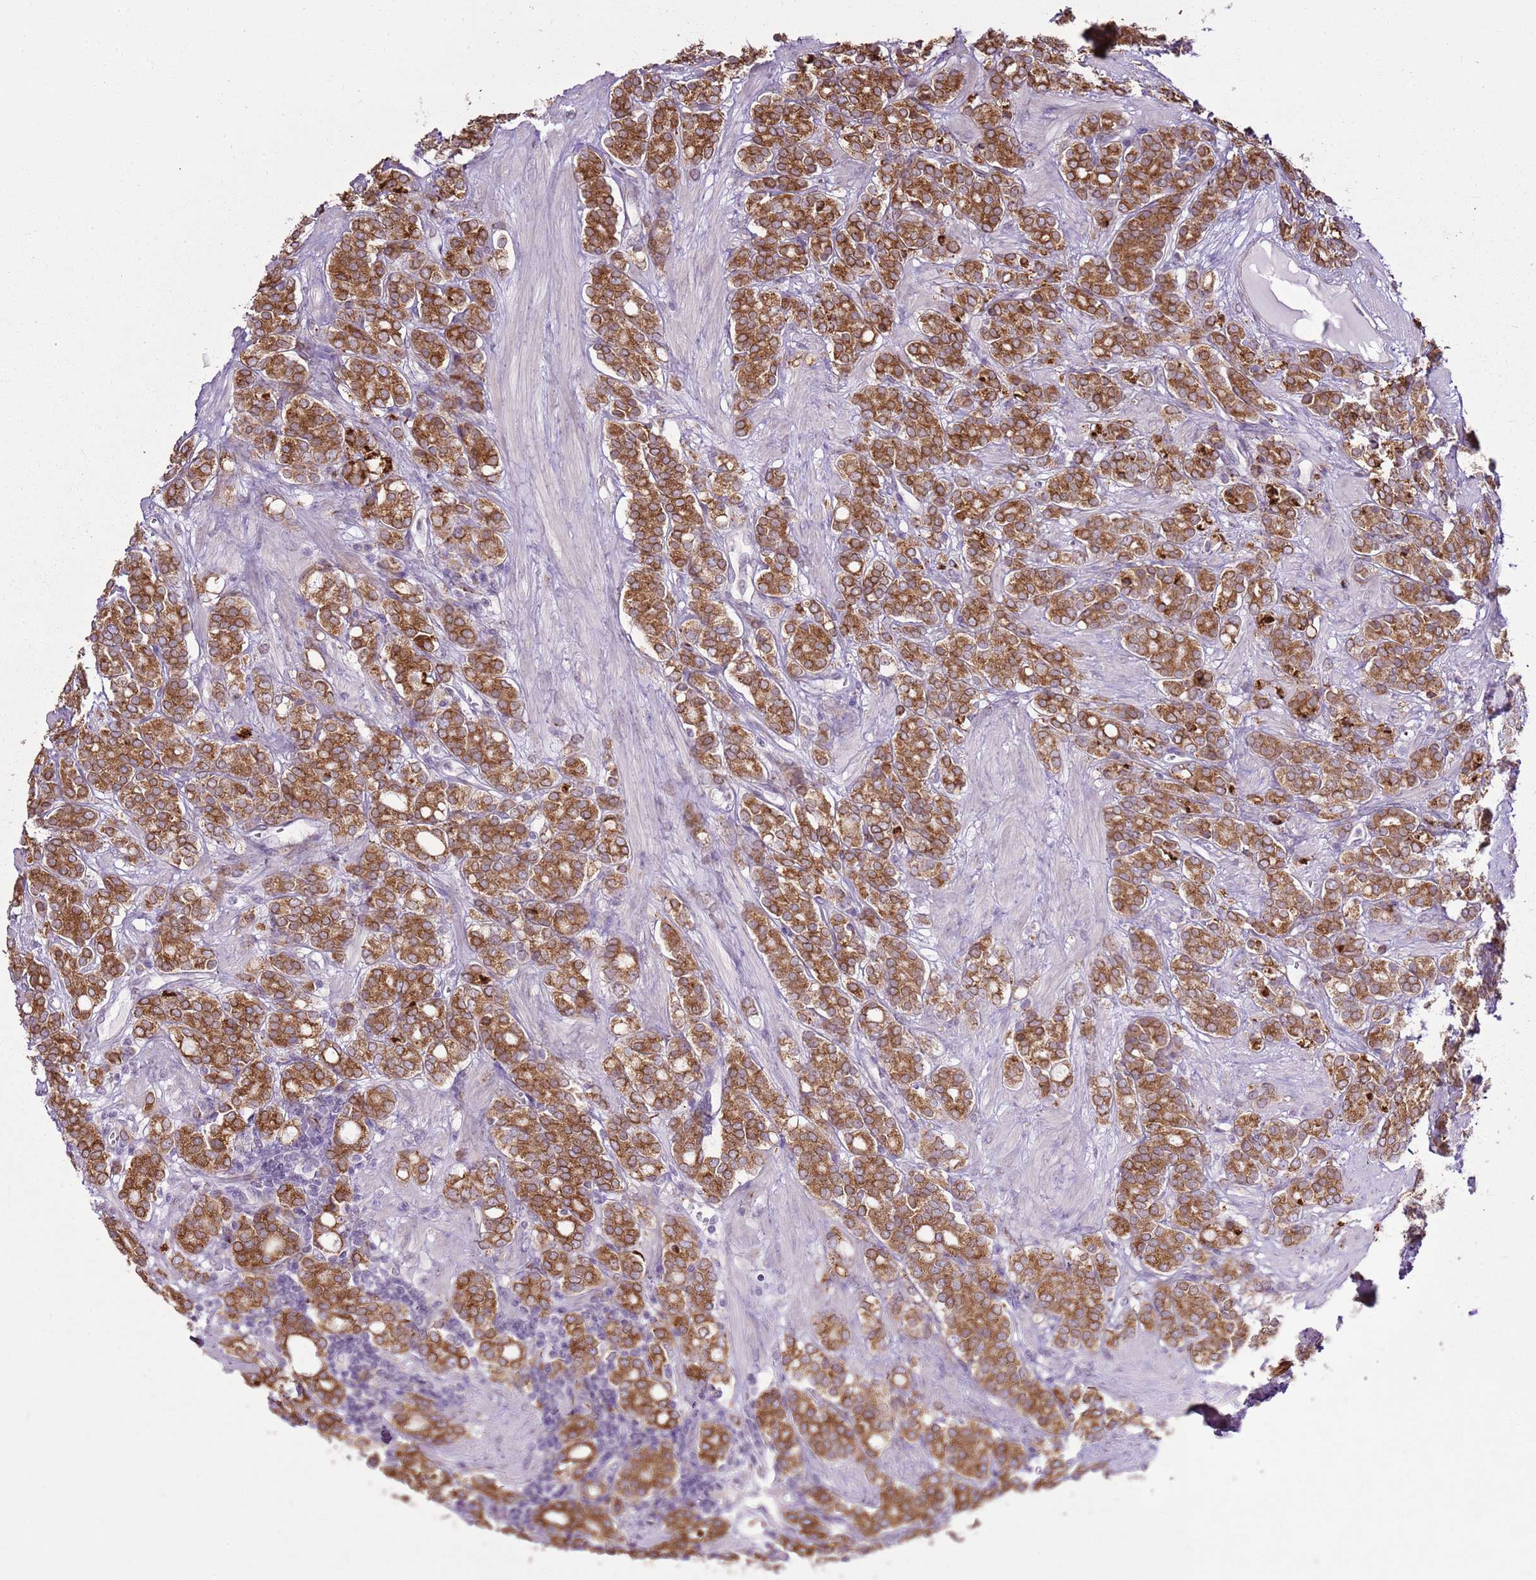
{"staining": {"intensity": "strong", "quantity": ">75%", "location": "cytoplasmic/membranous"}, "tissue": "prostate cancer", "cell_type": "Tumor cells", "image_type": "cancer", "snomed": [{"axis": "morphology", "description": "Adenocarcinoma, High grade"}, {"axis": "topography", "description": "Prostate"}], "caption": "Protein analysis of high-grade adenocarcinoma (prostate) tissue displays strong cytoplasmic/membranous positivity in about >75% of tumor cells. The protein is stained brown, and the nuclei are stained in blue (DAB IHC with brightfield microscopy, high magnification).", "gene": "TMED10", "patient": {"sex": "male", "age": 62}}